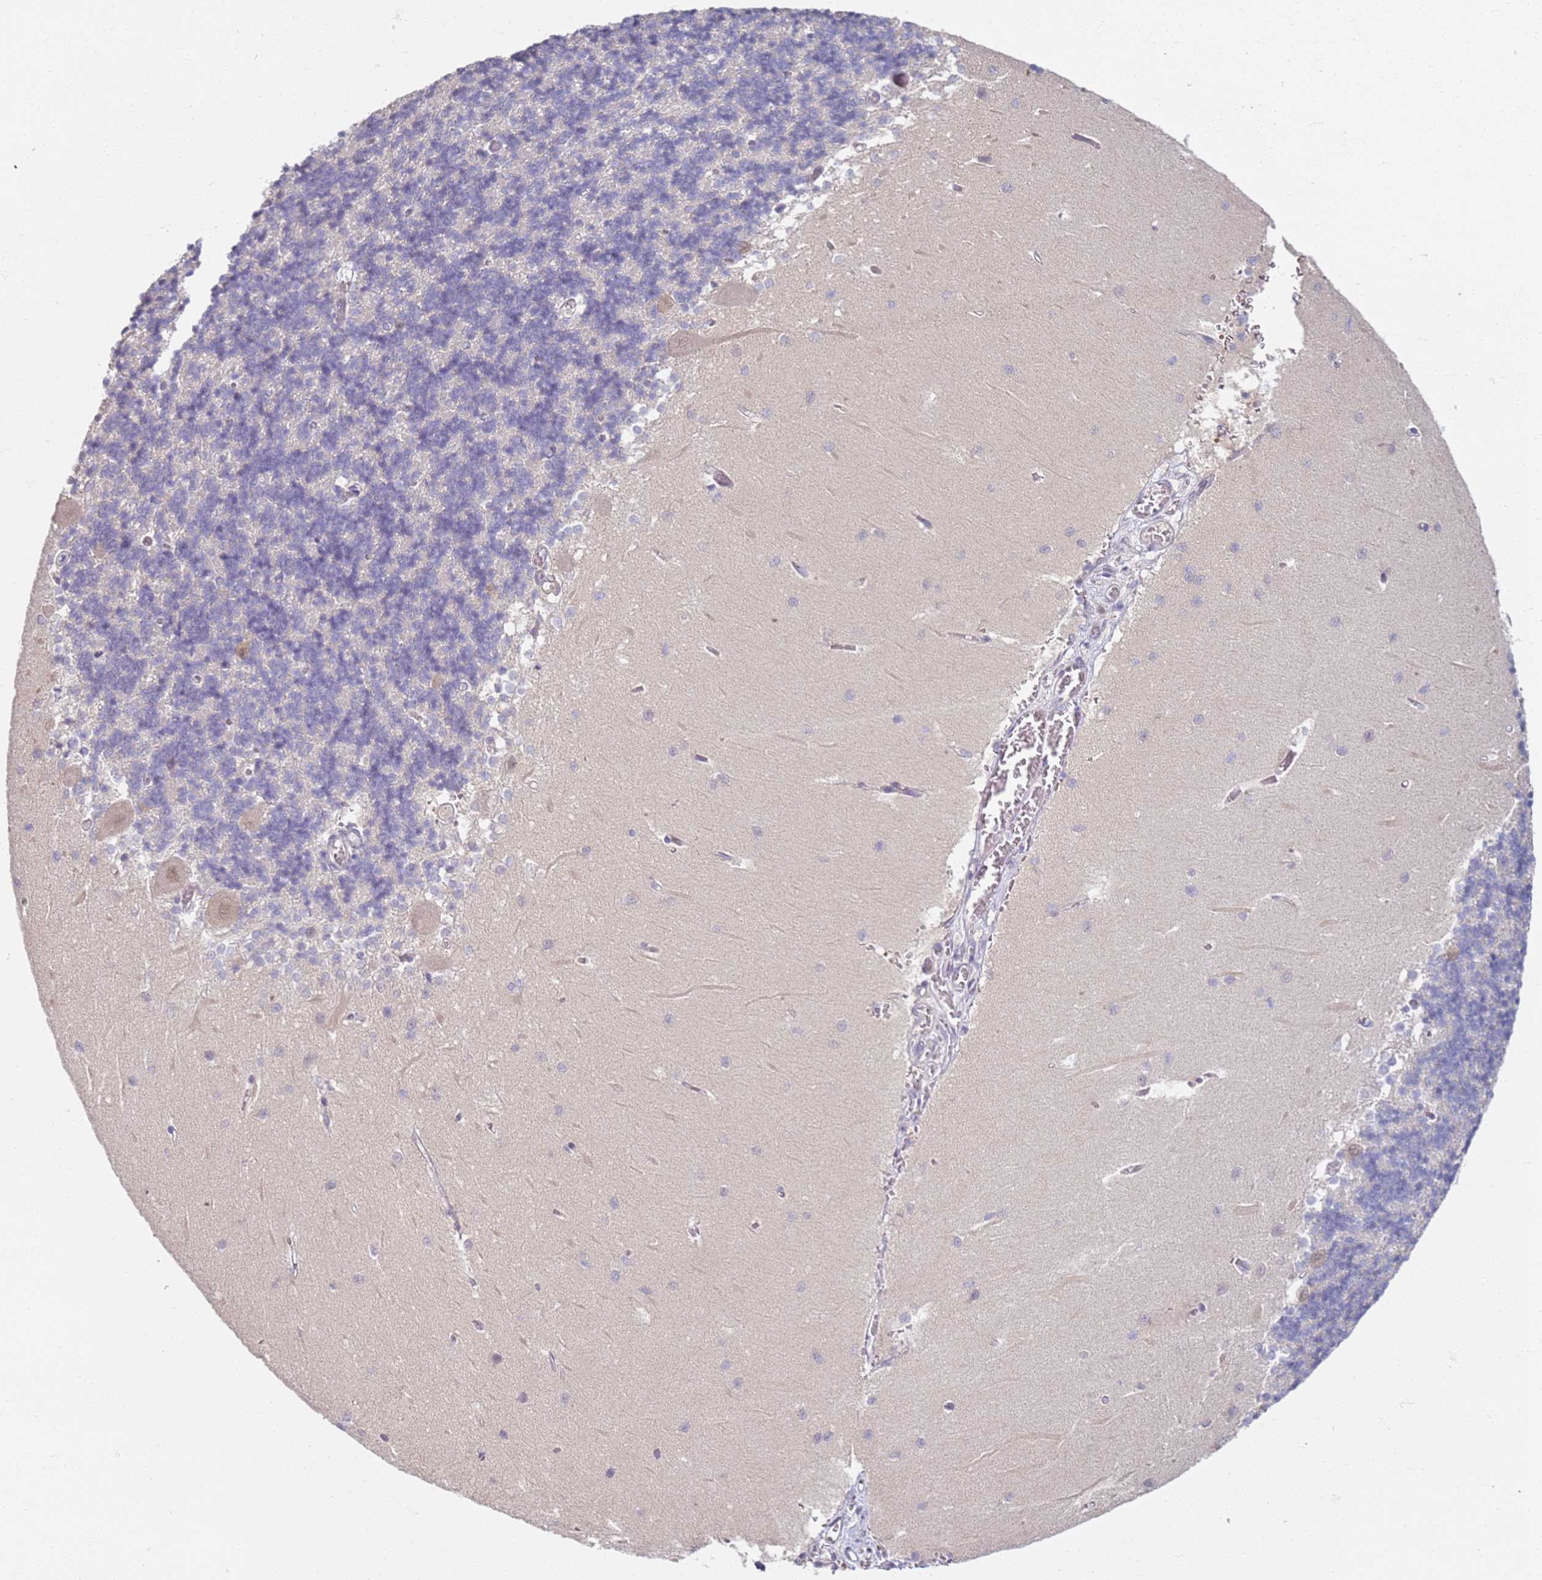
{"staining": {"intensity": "negative", "quantity": "none", "location": "none"}, "tissue": "cerebellum", "cell_type": "Cells in granular layer", "image_type": "normal", "snomed": [{"axis": "morphology", "description": "Normal tissue, NOS"}, {"axis": "topography", "description": "Cerebellum"}], "caption": "Cells in granular layer show no significant protein positivity in unremarkable cerebellum. The staining is performed using DAB brown chromogen with nuclei counter-stained in using hematoxylin.", "gene": "CD40LG", "patient": {"sex": "male", "age": 37}}